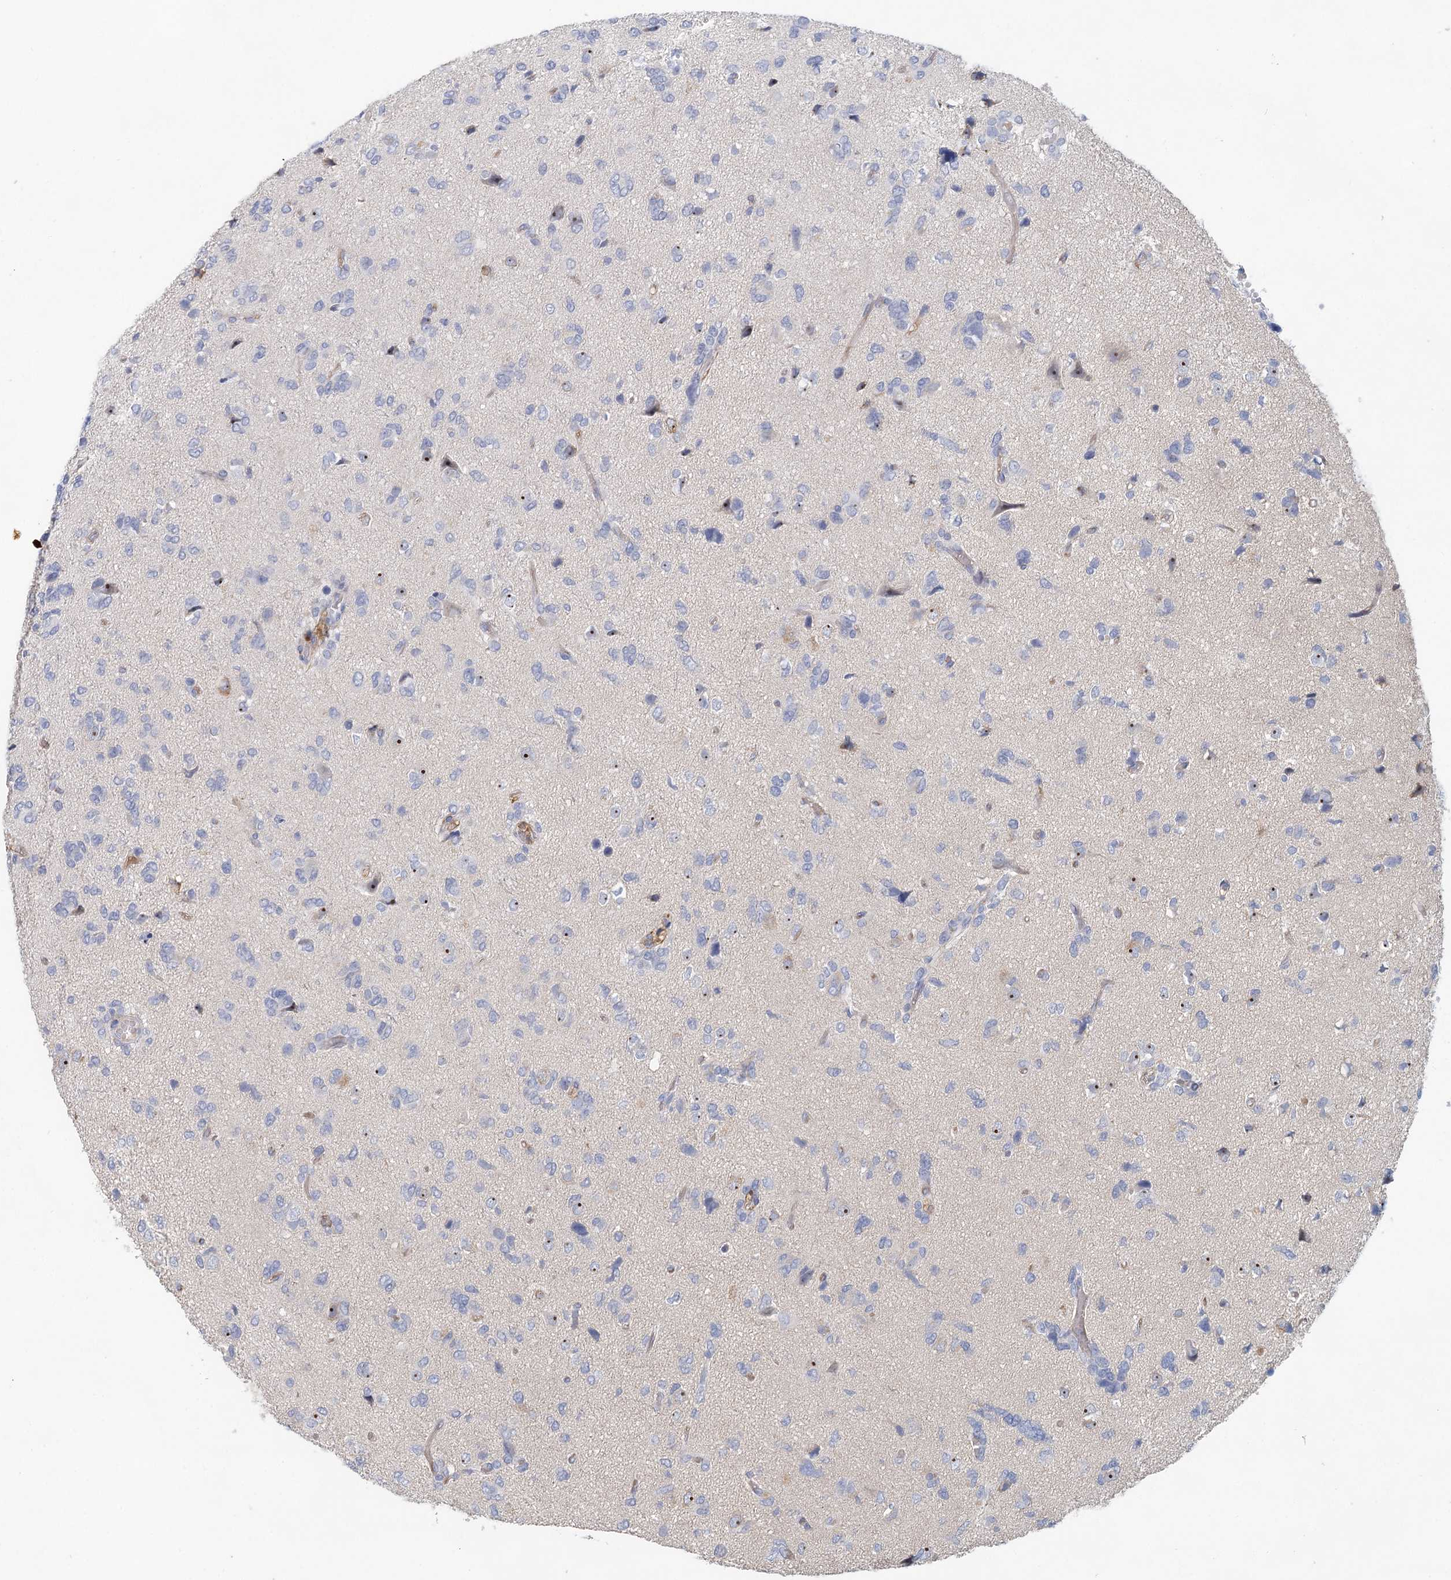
{"staining": {"intensity": "negative", "quantity": "none", "location": "none"}, "tissue": "glioma", "cell_type": "Tumor cells", "image_type": "cancer", "snomed": [{"axis": "morphology", "description": "Glioma, malignant, High grade"}, {"axis": "topography", "description": "Brain"}], "caption": "Immunohistochemical staining of human high-grade glioma (malignant) displays no significant expression in tumor cells.", "gene": "SLC19A3", "patient": {"sex": "female", "age": 59}}